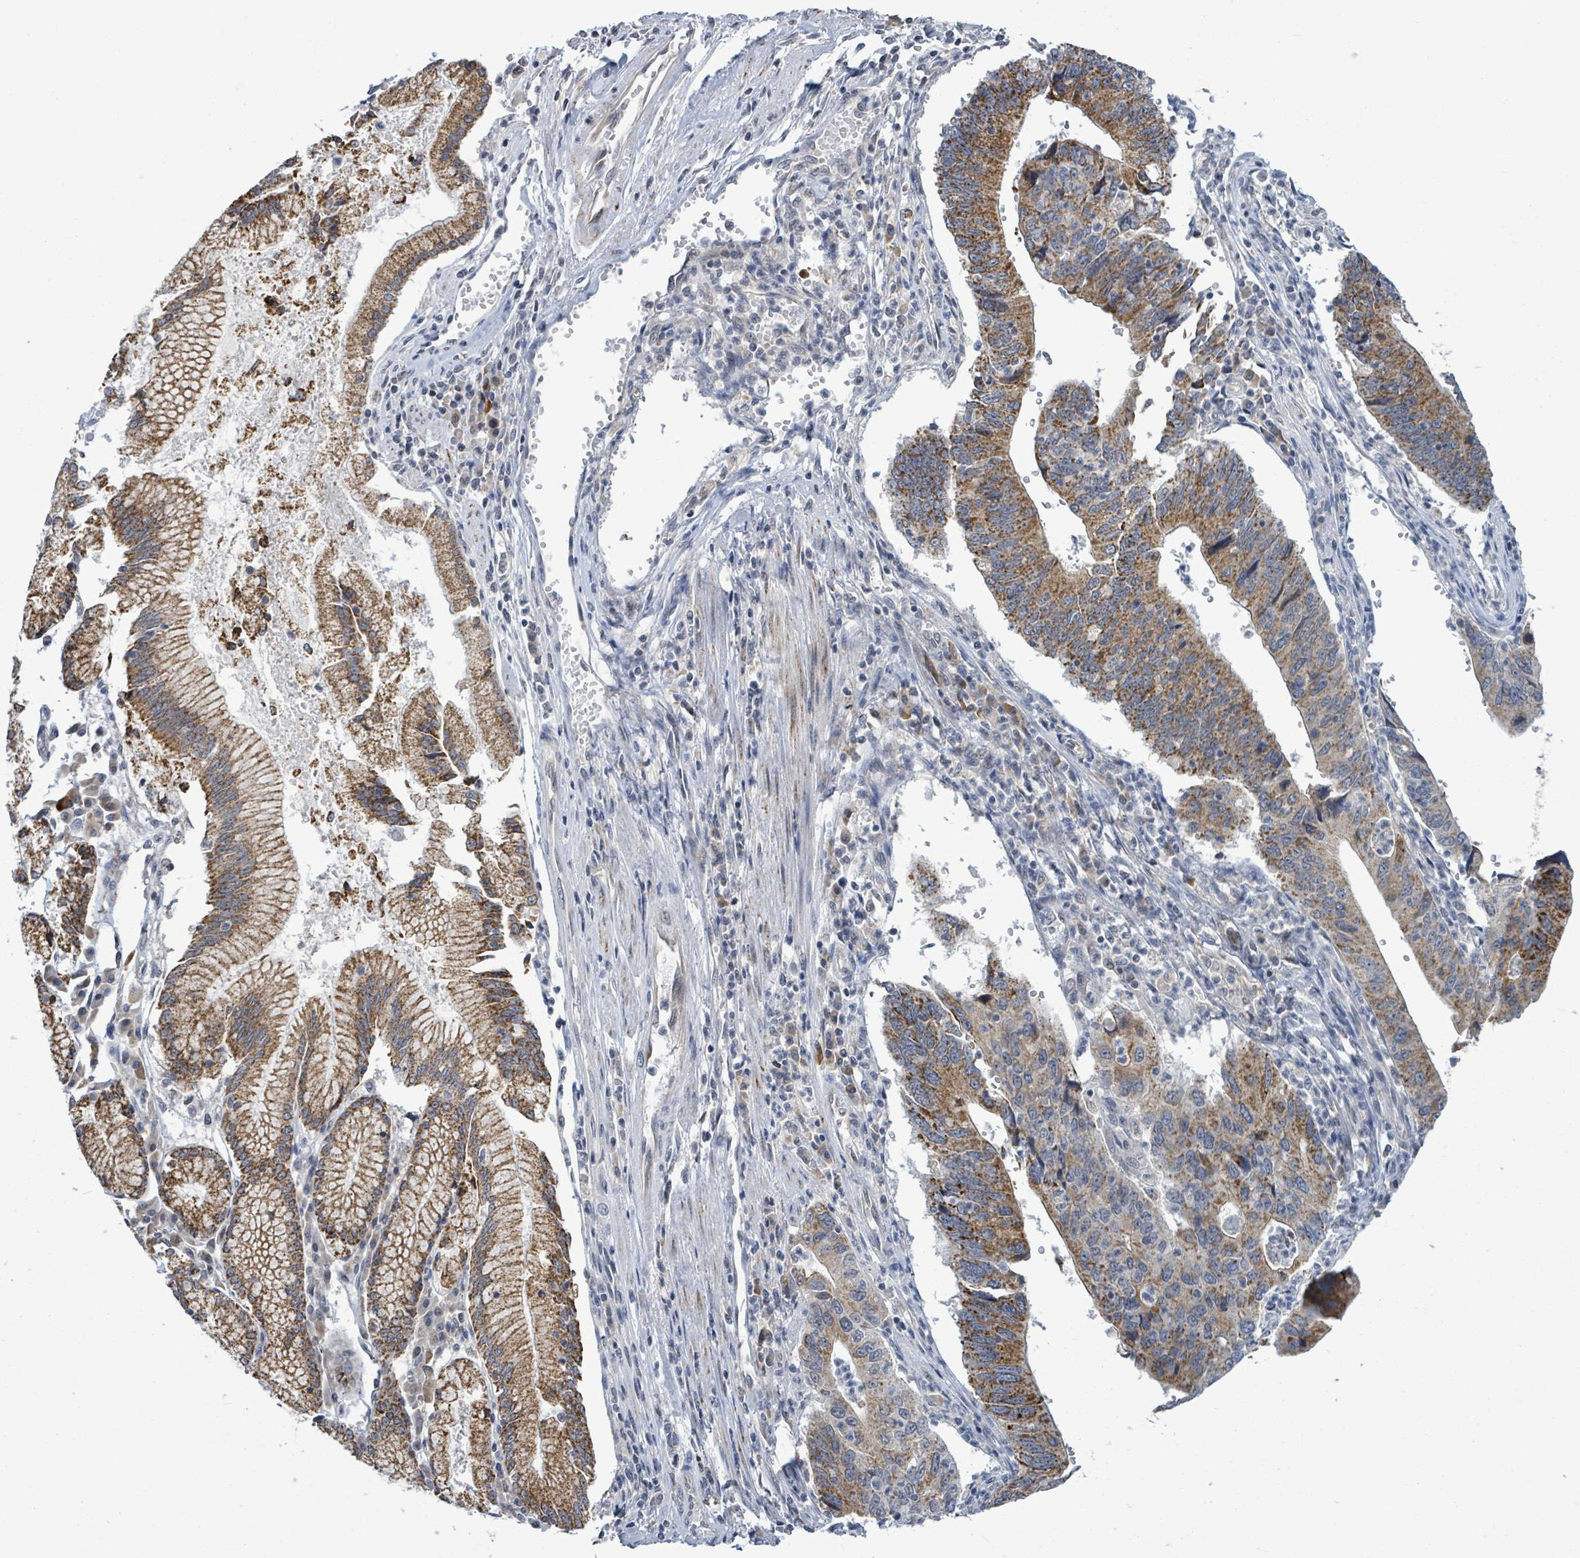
{"staining": {"intensity": "strong", "quantity": ">75%", "location": "cytoplasmic/membranous"}, "tissue": "stomach cancer", "cell_type": "Tumor cells", "image_type": "cancer", "snomed": [{"axis": "morphology", "description": "Adenocarcinoma, NOS"}, {"axis": "topography", "description": "Stomach"}], "caption": "Stomach cancer stained with a brown dye reveals strong cytoplasmic/membranous positive positivity in approximately >75% of tumor cells.", "gene": "COQ10B", "patient": {"sex": "male", "age": 59}}